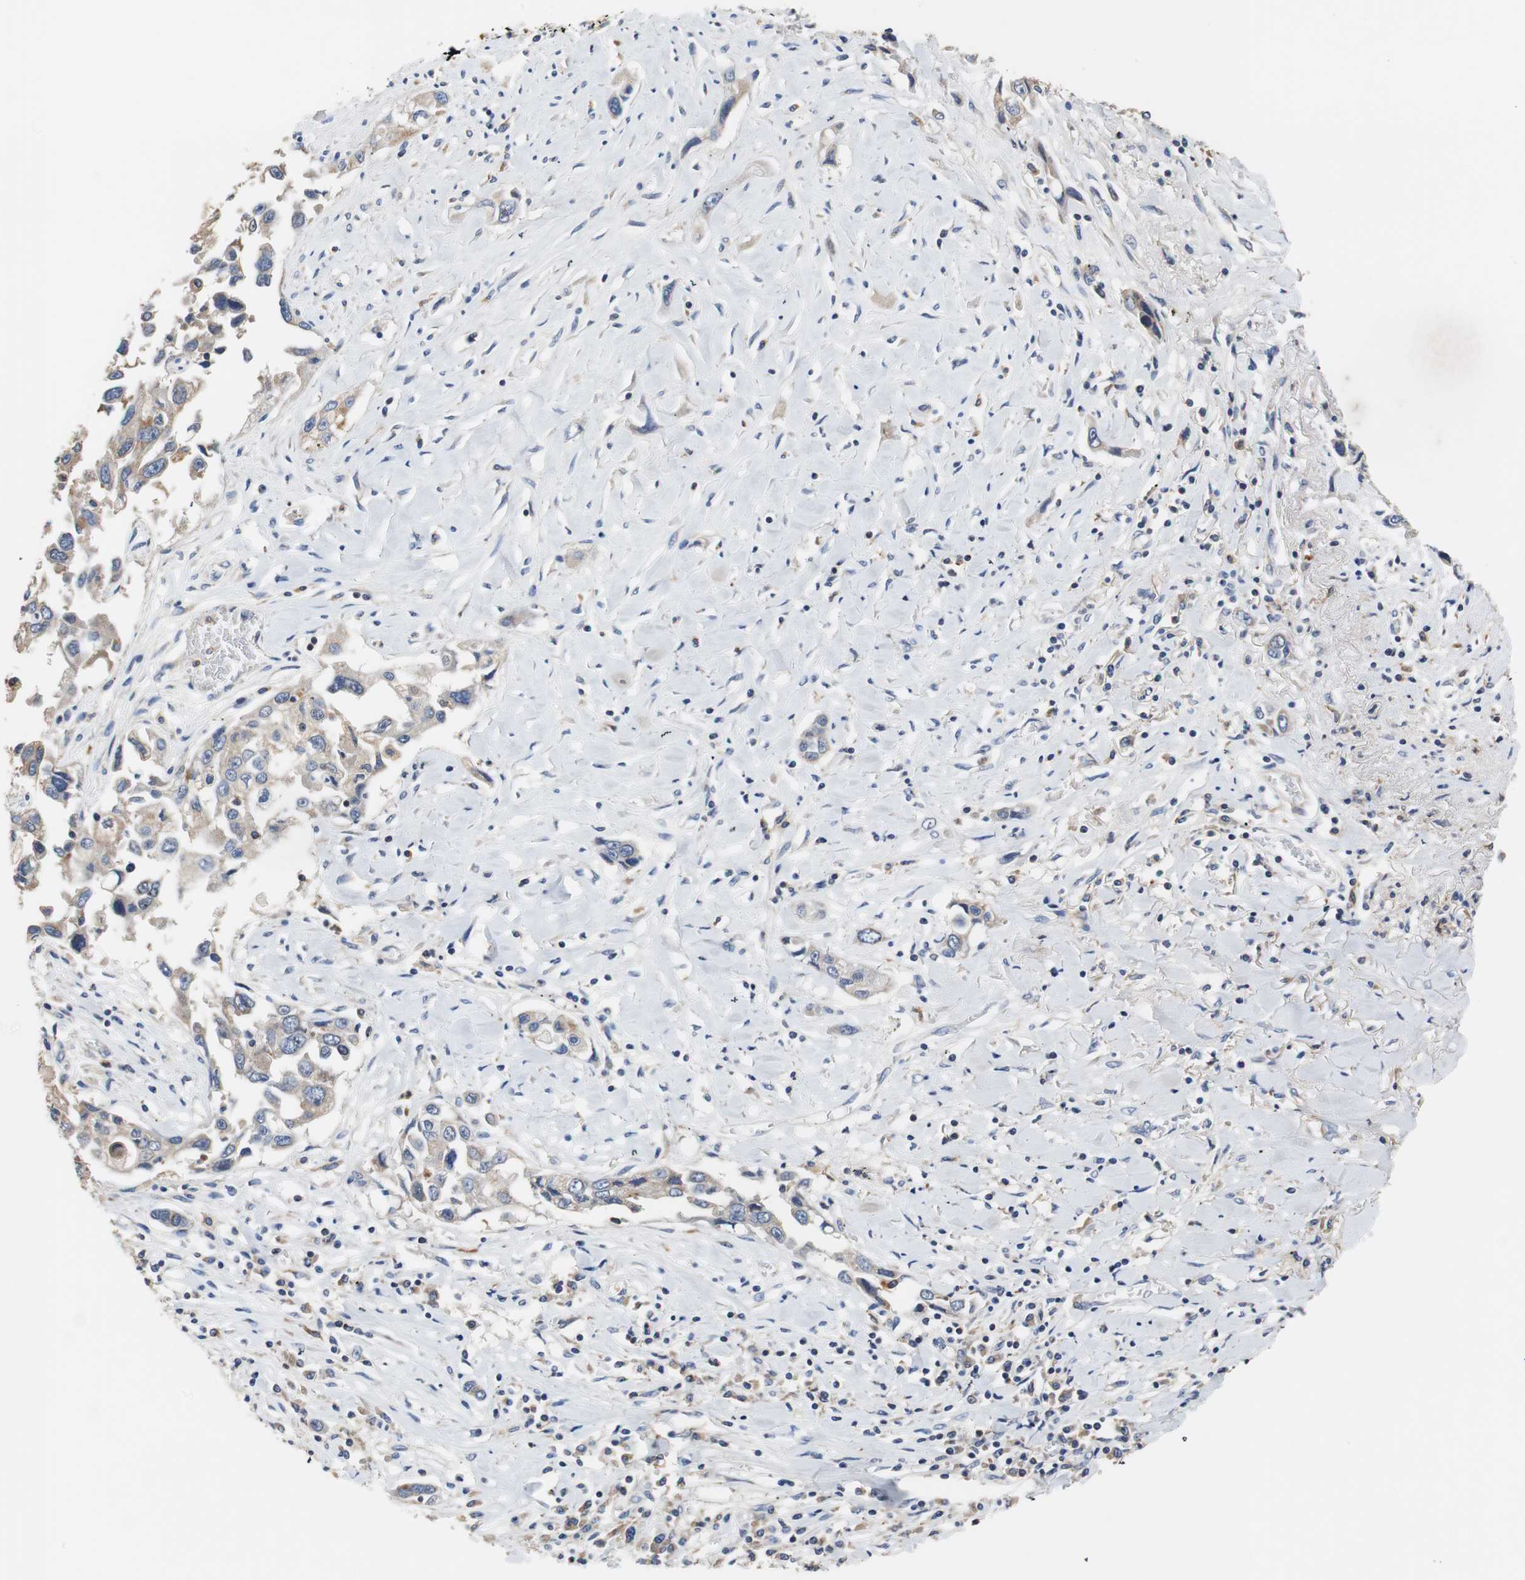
{"staining": {"intensity": "weak", "quantity": ">75%", "location": "cytoplasmic/membranous"}, "tissue": "lung cancer", "cell_type": "Tumor cells", "image_type": "cancer", "snomed": [{"axis": "morphology", "description": "Squamous cell carcinoma, NOS"}, {"axis": "topography", "description": "Lung"}], "caption": "Lung cancer was stained to show a protein in brown. There is low levels of weak cytoplasmic/membranous positivity in approximately >75% of tumor cells.", "gene": "VAMP8", "patient": {"sex": "male", "age": 71}}